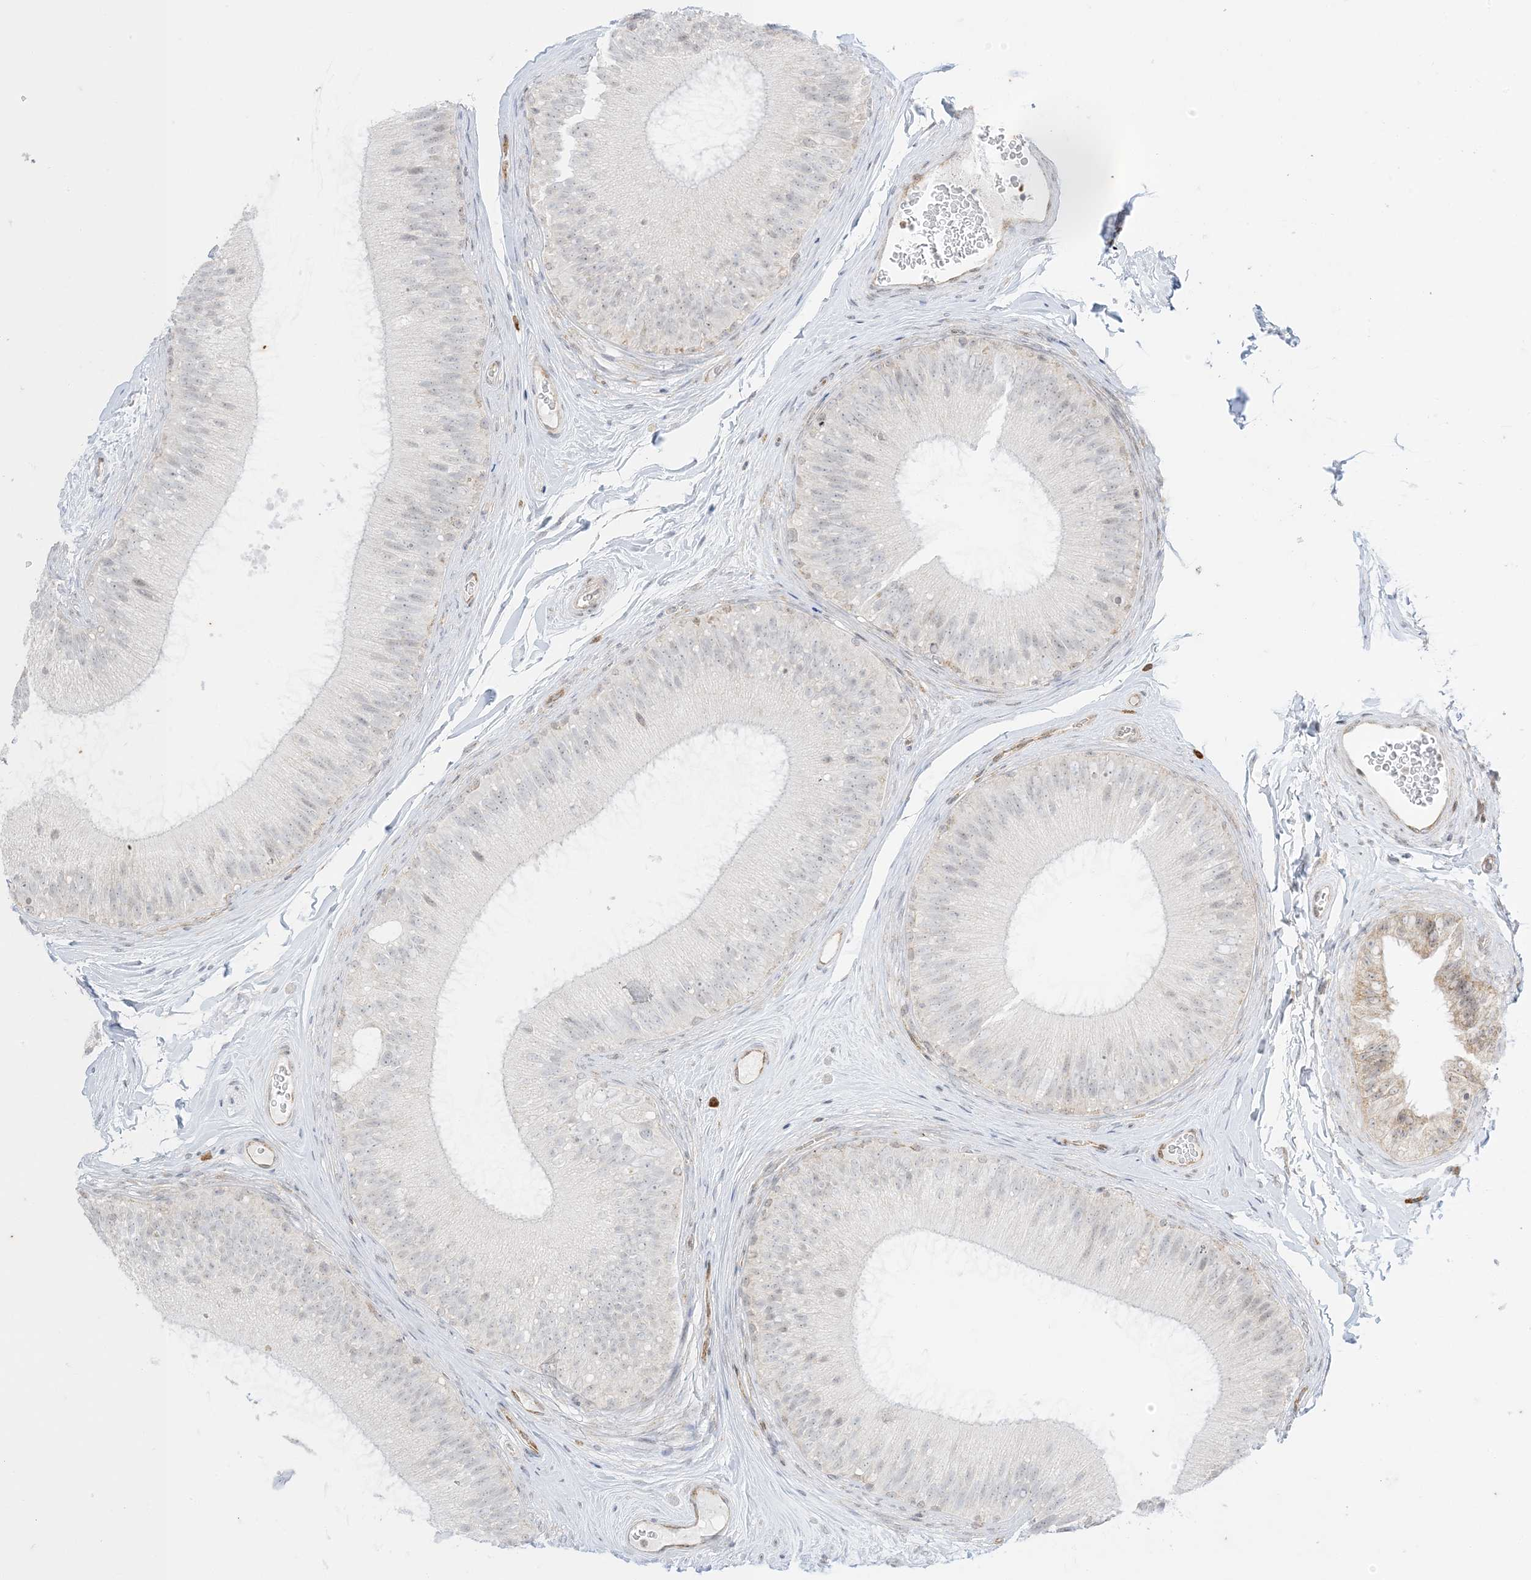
{"staining": {"intensity": "weak", "quantity": "<25%", "location": "cytoplasmic/membranous"}, "tissue": "epididymis", "cell_type": "Glandular cells", "image_type": "normal", "snomed": [{"axis": "morphology", "description": "Normal tissue, NOS"}, {"axis": "topography", "description": "Epididymis"}], "caption": "Immunohistochemistry photomicrograph of unremarkable human epididymis stained for a protein (brown), which exhibits no positivity in glandular cells.", "gene": "RAC1", "patient": {"sex": "male", "age": 45}}